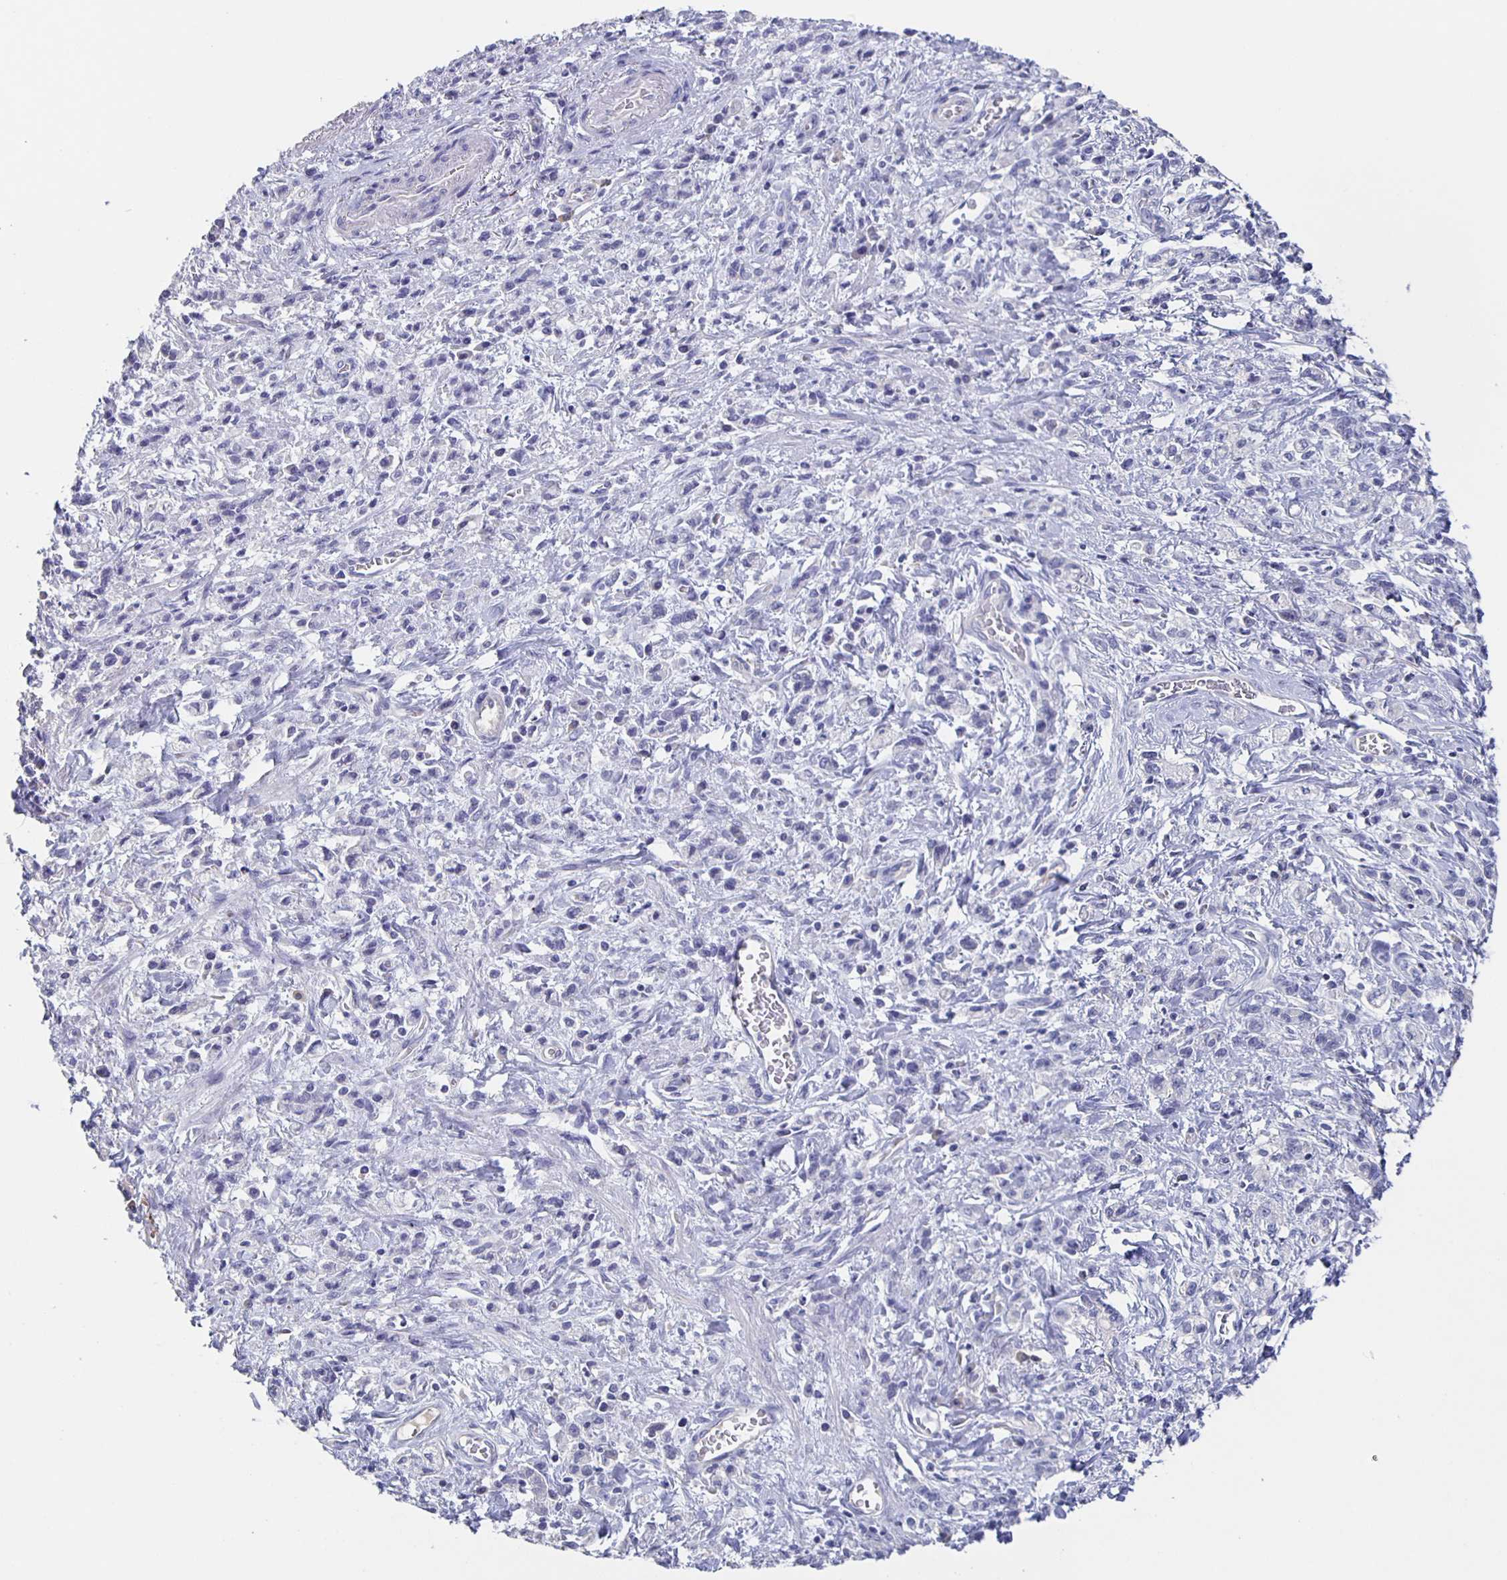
{"staining": {"intensity": "negative", "quantity": "none", "location": "none"}, "tissue": "stomach cancer", "cell_type": "Tumor cells", "image_type": "cancer", "snomed": [{"axis": "morphology", "description": "Adenocarcinoma, NOS"}, {"axis": "topography", "description": "Stomach"}], "caption": "Tumor cells show no significant staining in stomach adenocarcinoma. (Brightfield microscopy of DAB (3,3'-diaminobenzidine) immunohistochemistry at high magnification).", "gene": "CACNA2D2", "patient": {"sex": "male", "age": 77}}